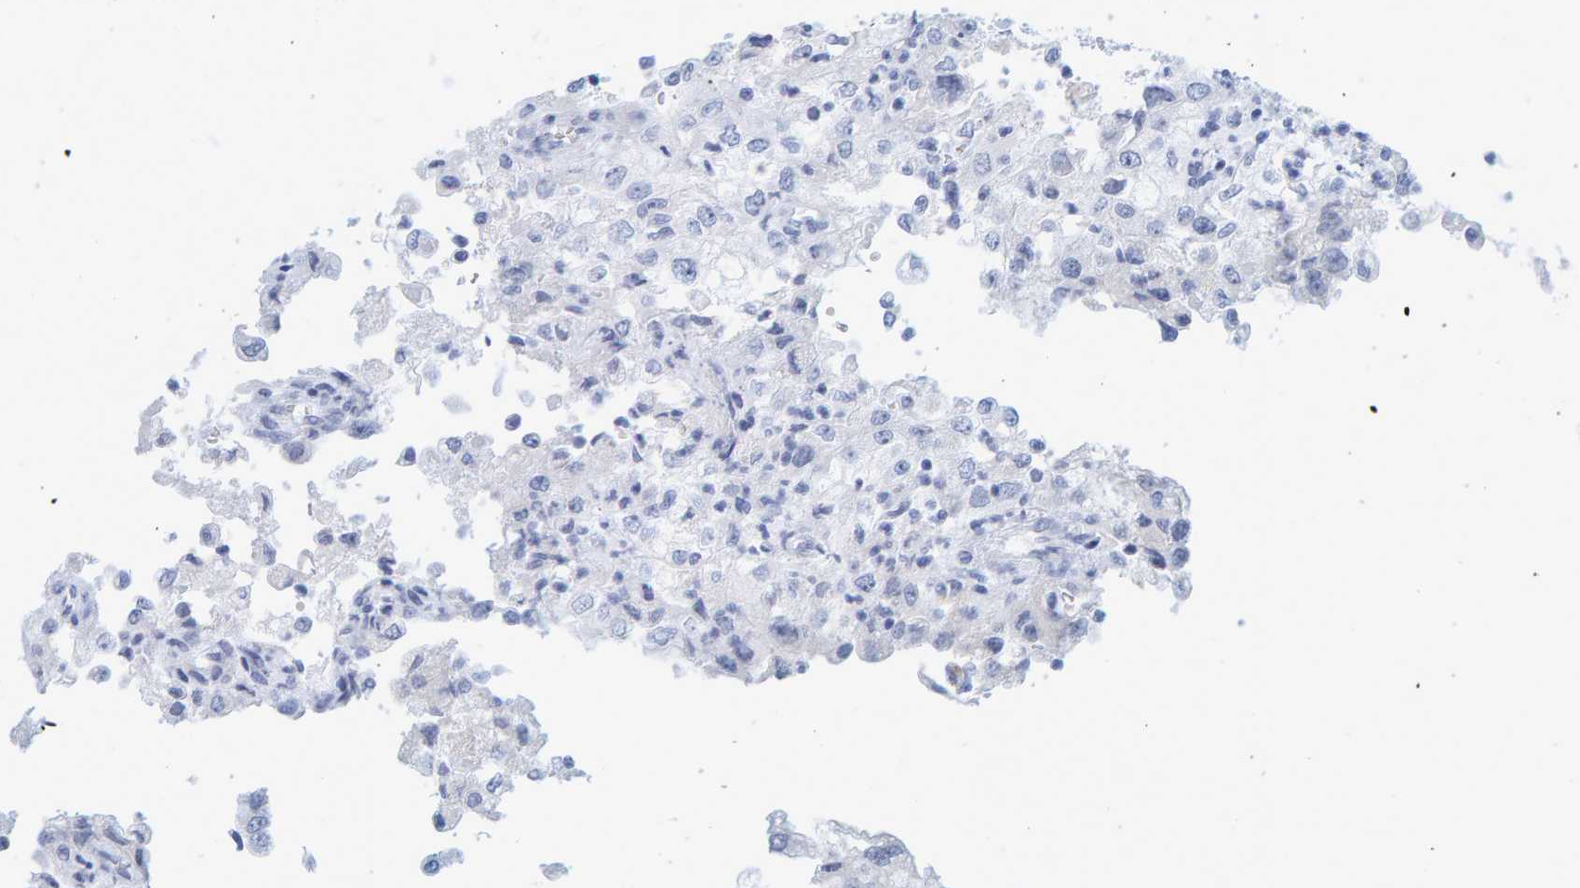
{"staining": {"intensity": "negative", "quantity": "none", "location": "none"}, "tissue": "renal cancer", "cell_type": "Tumor cells", "image_type": "cancer", "snomed": [{"axis": "morphology", "description": "Adenocarcinoma, NOS"}, {"axis": "topography", "description": "Kidney"}], "caption": "Immunohistochemistry (IHC) image of renal cancer stained for a protein (brown), which exhibits no expression in tumor cells.", "gene": "ZNF77", "patient": {"sex": "female", "age": 54}}